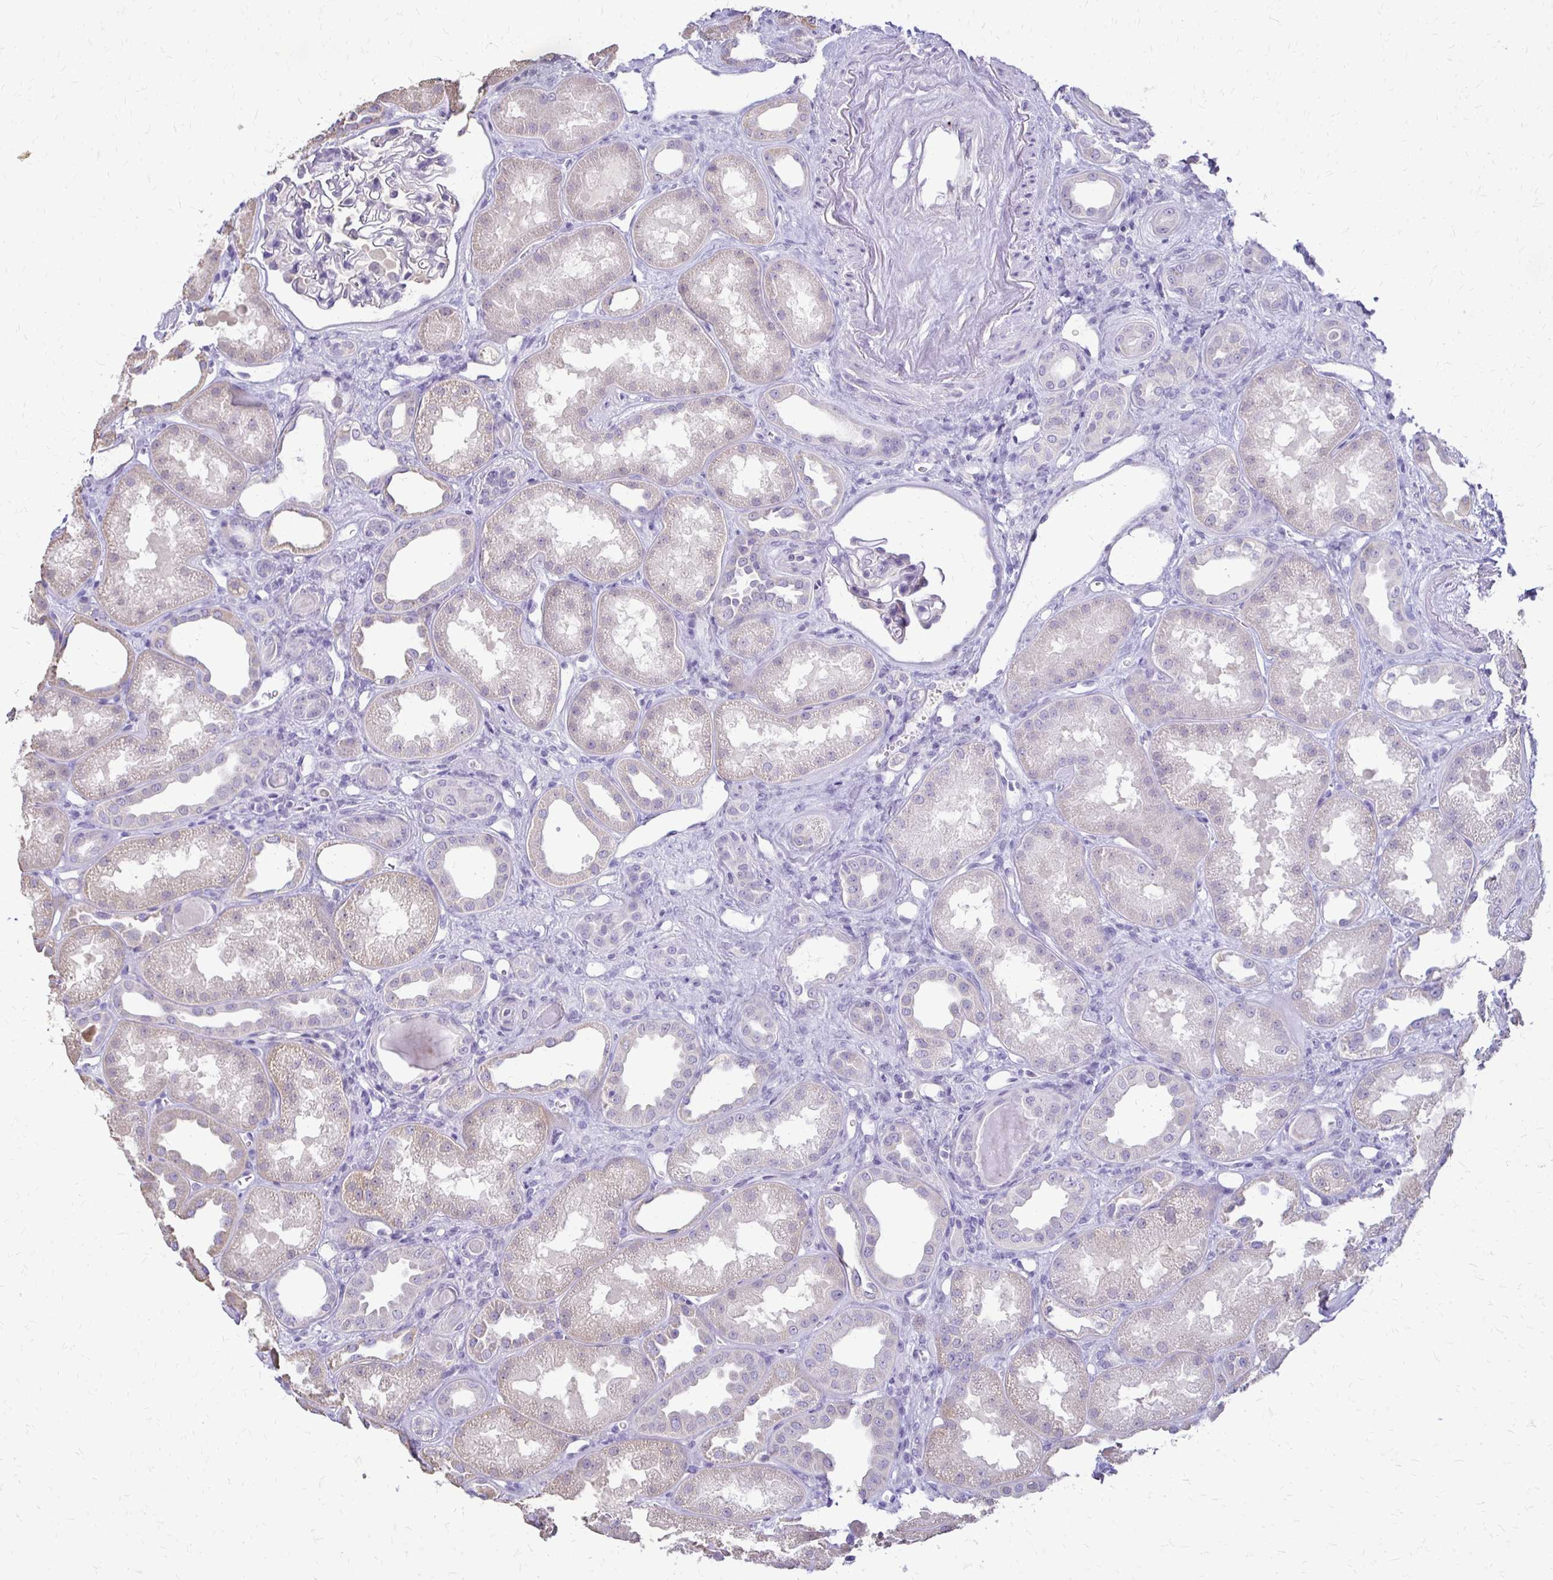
{"staining": {"intensity": "negative", "quantity": "none", "location": "none"}, "tissue": "kidney", "cell_type": "Cells in glomeruli", "image_type": "normal", "snomed": [{"axis": "morphology", "description": "Normal tissue, NOS"}, {"axis": "topography", "description": "Kidney"}], "caption": "Immunohistochemistry (IHC) micrograph of benign kidney: human kidney stained with DAB demonstrates no significant protein positivity in cells in glomeruli.", "gene": "ALPG", "patient": {"sex": "male", "age": 61}}